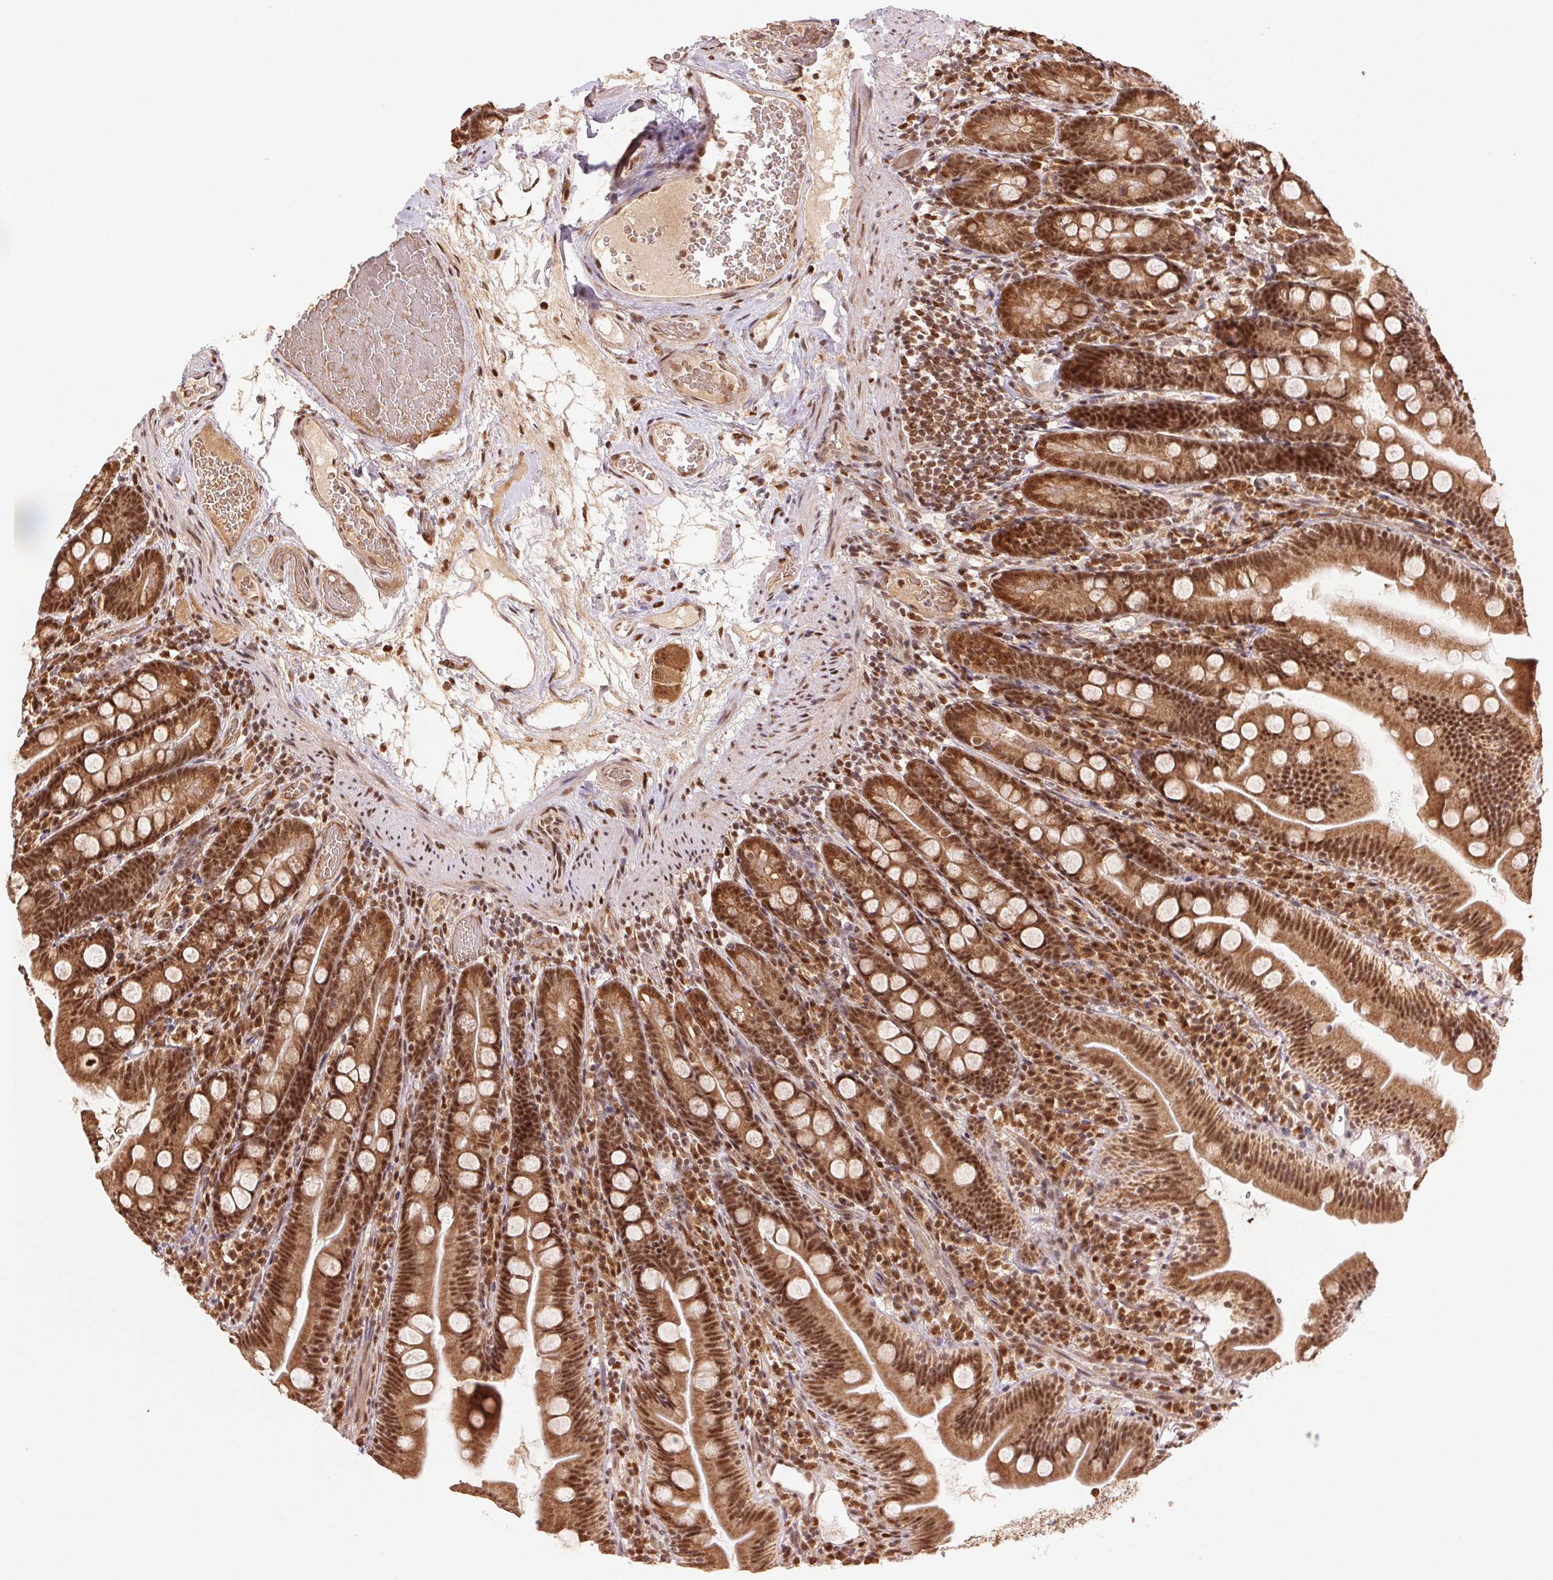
{"staining": {"intensity": "strong", "quantity": ">75%", "location": "cytoplasmic/membranous,nuclear"}, "tissue": "duodenum", "cell_type": "Glandular cells", "image_type": "normal", "snomed": [{"axis": "morphology", "description": "Normal tissue, NOS"}, {"axis": "topography", "description": "Duodenum"}], "caption": "Glandular cells reveal high levels of strong cytoplasmic/membranous,nuclear positivity in approximately >75% of cells in normal duodenum.", "gene": "TREML4", "patient": {"sex": "female", "age": 67}}